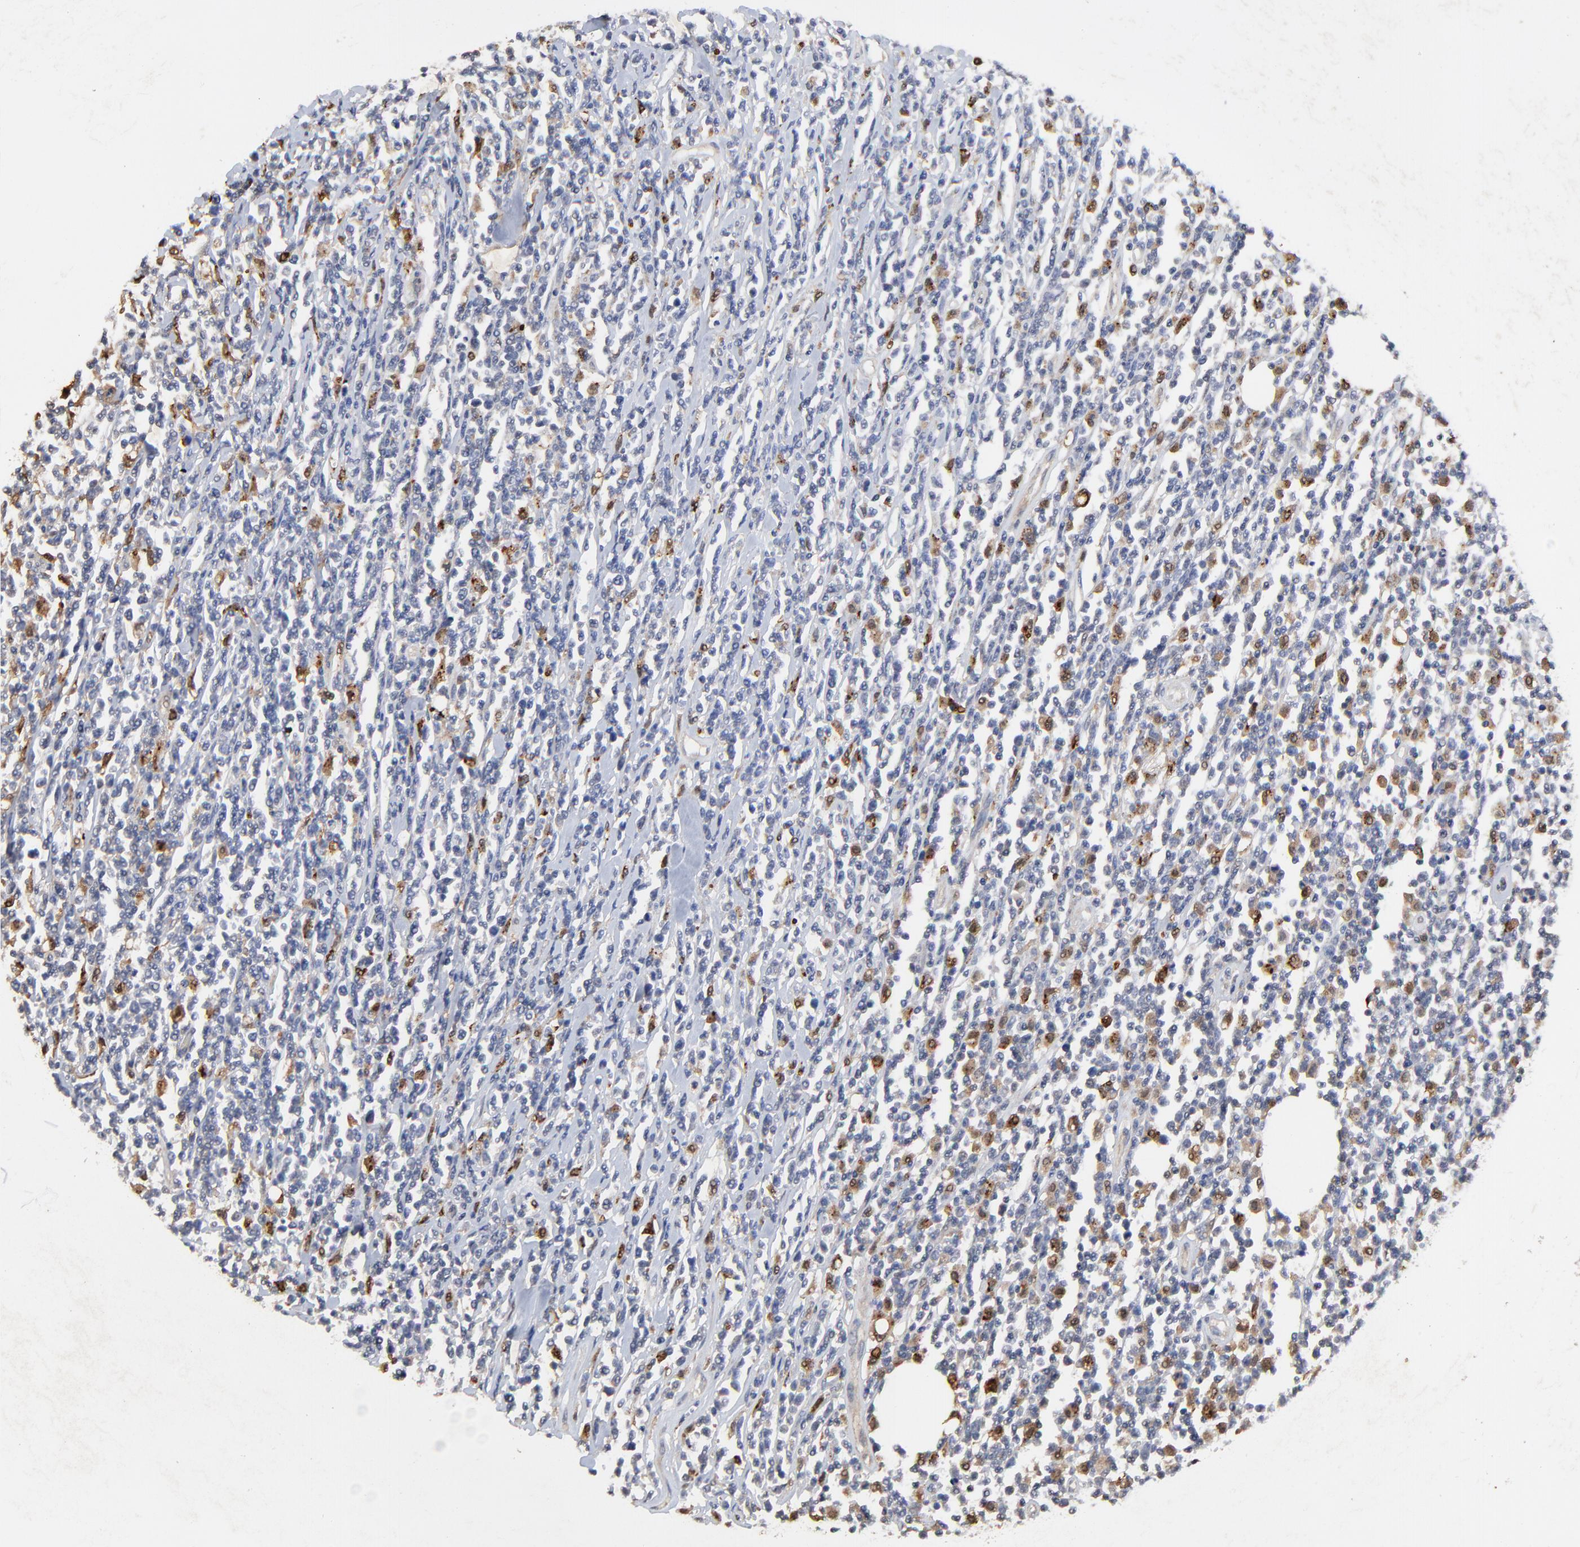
{"staining": {"intensity": "weak", "quantity": "<25%", "location": "cytoplasmic/membranous"}, "tissue": "lymphoma", "cell_type": "Tumor cells", "image_type": "cancer", "snomed": [{"axis": "morphology", "description": "Malignant lymphoma, non-Hodgkin's type, High grade"}, {"axis": "topography", "description": "Colon"}], "caption": "High-grade malignant lymphoma, non-Hodgkin's type was stained to show a protein in brown. There is no significant positivity in tumor cells.", "gene": "LGALS3", "patient": {"sex": "male", "age": 82}}